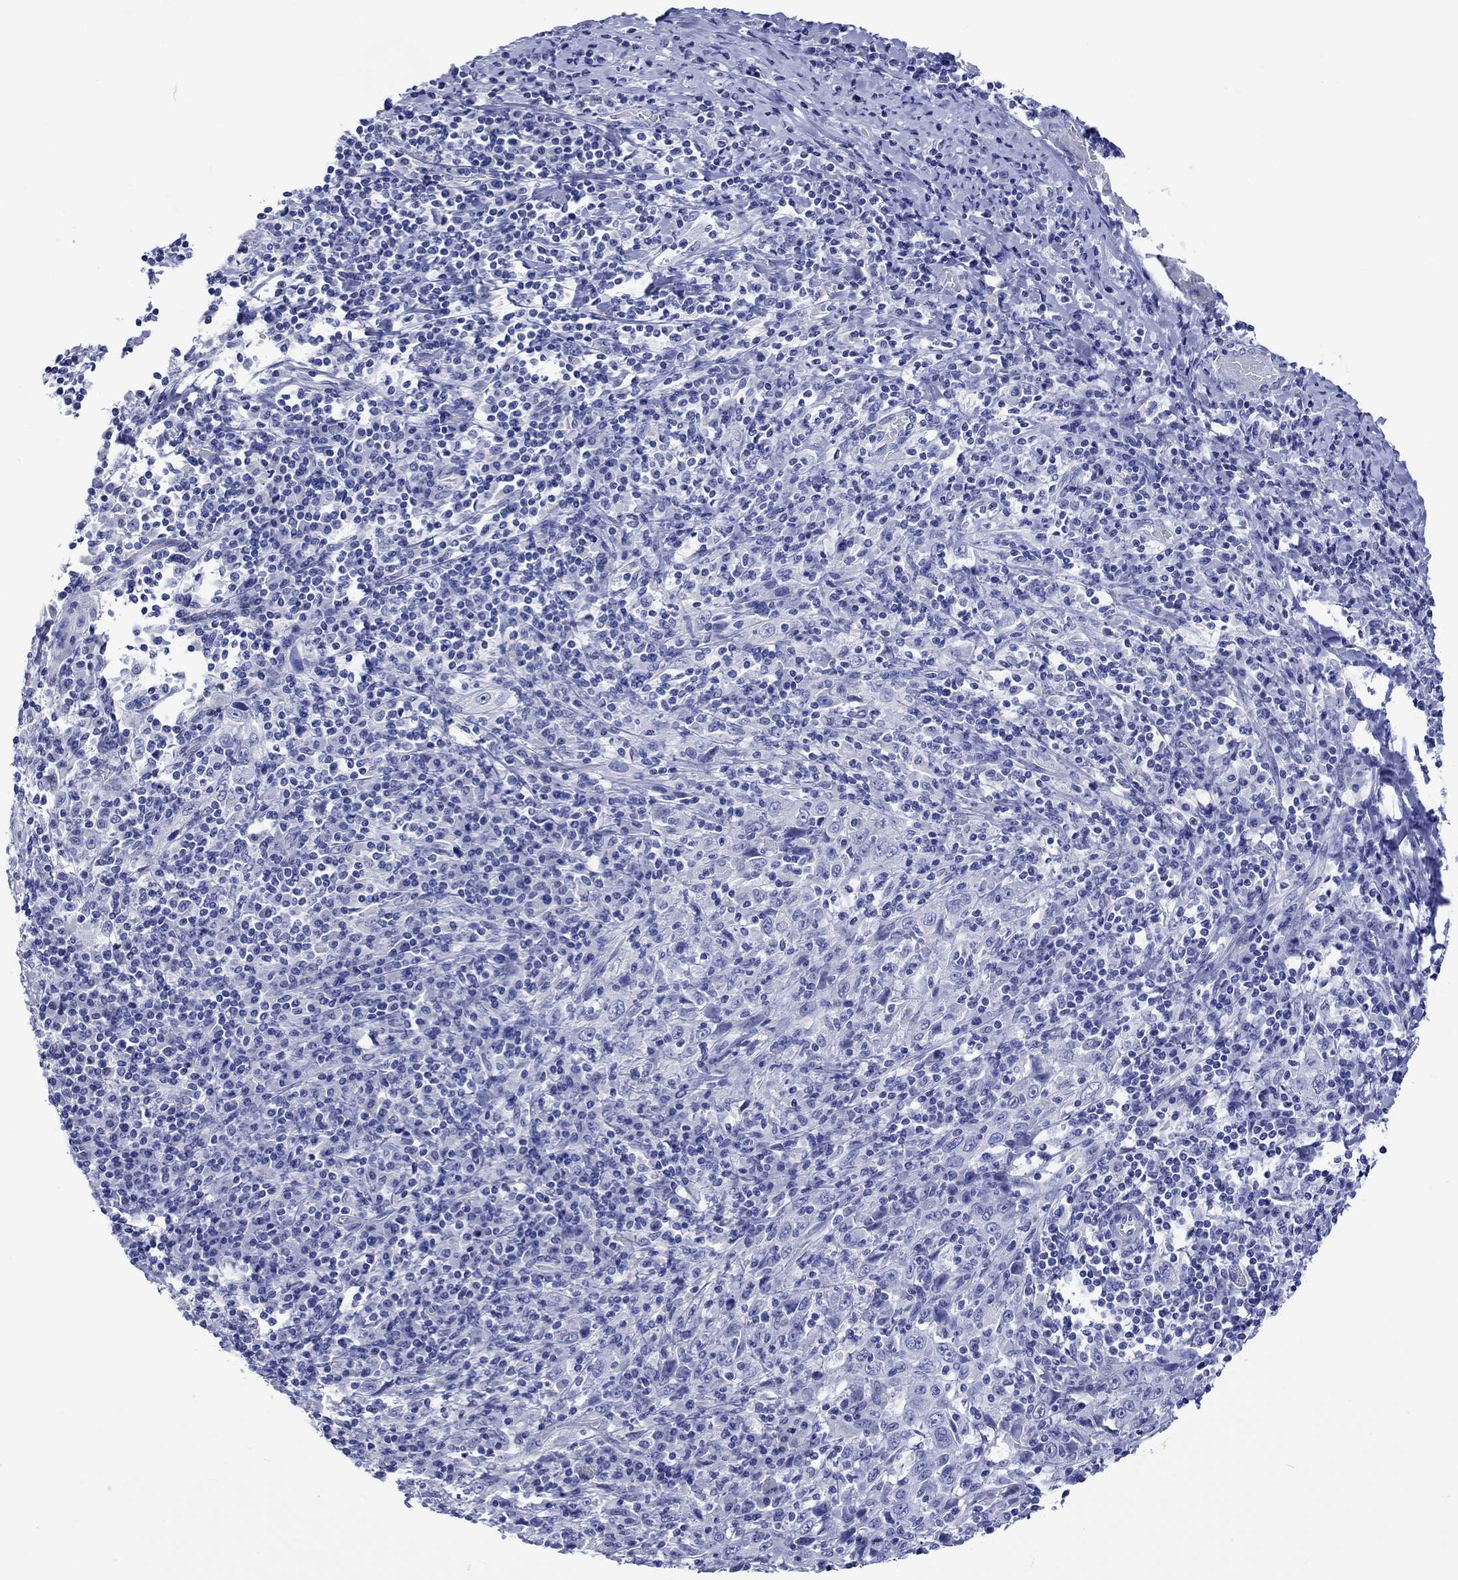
{"staining": {"intensity": "negative", "quantity": "none", "location": "none"}, "tissue": "cervical cancer", "cell_type": "Tumor cells", "image_type": "cancer", "snomed": [{"axis": "morphology", "description": "Squamous cell carcinoma, NOS"}, {"axis": "topography", "description": "Cervix"}], "caption": "Cervical squamous cell carcinoma stained for a protein using immunohistochemistry (IHC) reveals no expression tumor cells.", "gene": "HARBI1", "patient": {"sex": "female", "age": 46}}